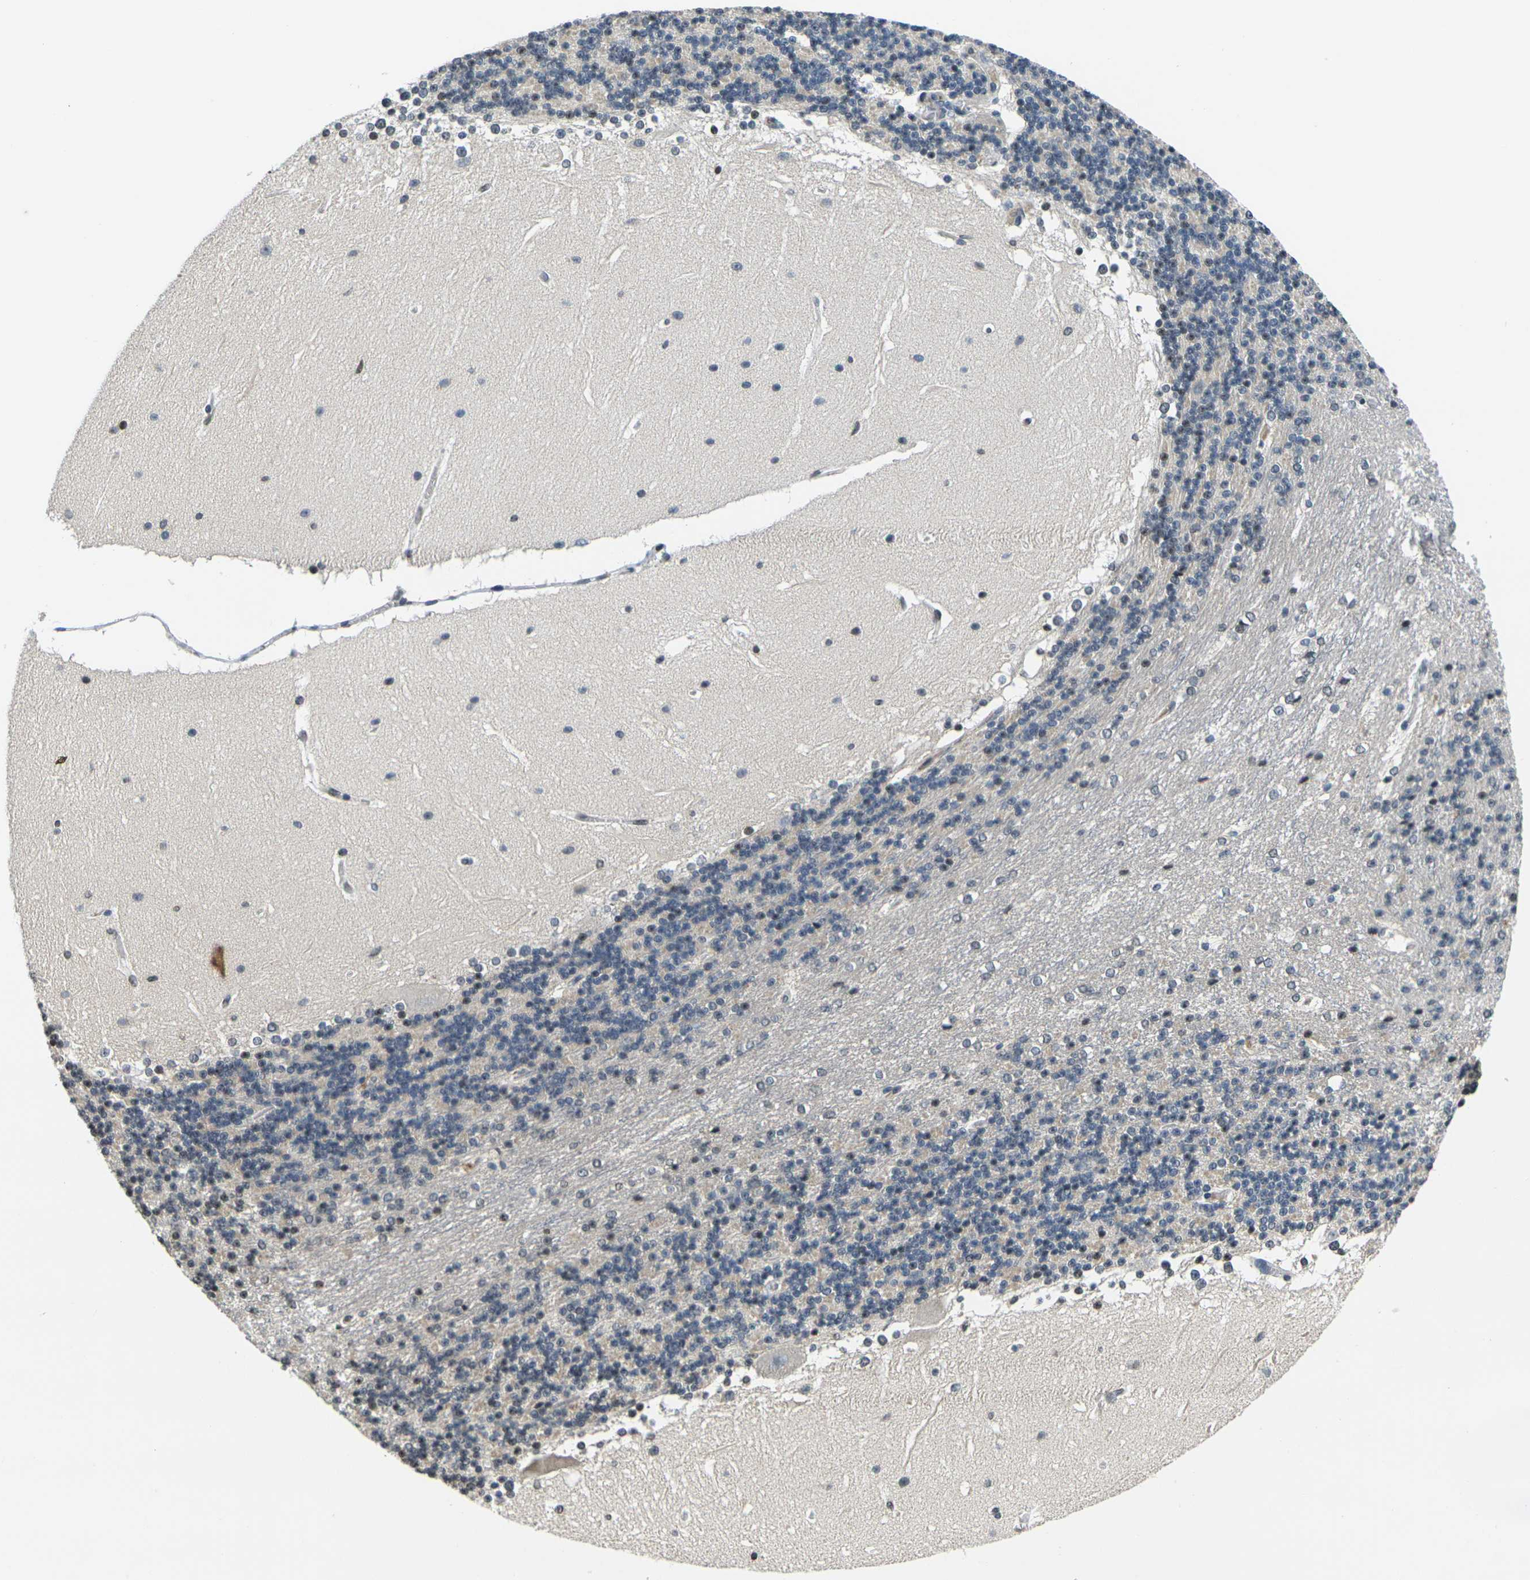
{"staining": {"intensity": "negative", "quantity": "none", "location": "none"}, "tissue": "cerebellum", "cell_type": "Cells in granular layer", "image_type": "normal", "snomed": [{"axis": "morphology", "description": "Normal tissue, NOS"}, {"axis": "topography", "description": "Cerebellum"}], "caption": "Photomicrograph shows no protein staining in cells in granular layer of normal cerebellum. The staining is performed using DAB brown chromogen with nuclei counter-stained in using hematoxylin.", "gene": "C1QC", "patient": {"sex": "female", "age": 19}}